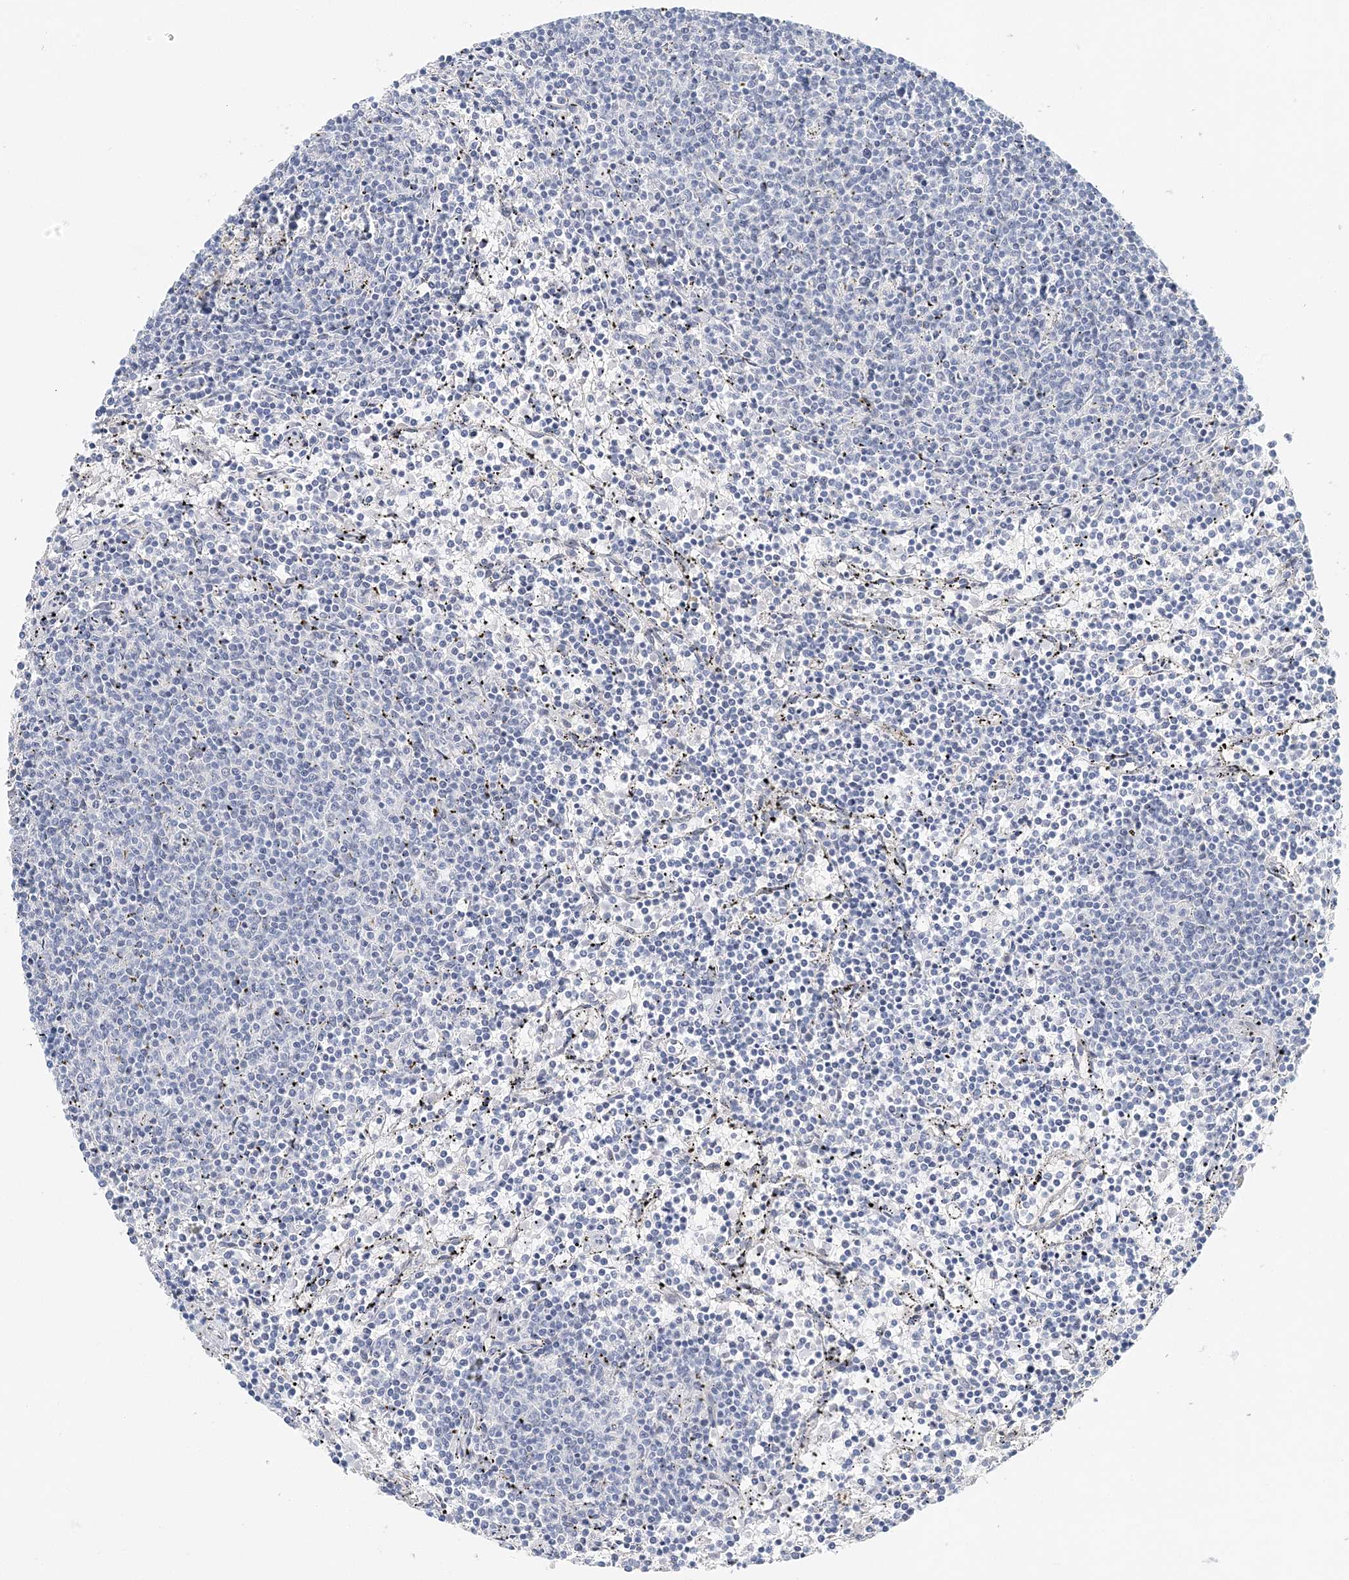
{"staining": {"intensity": "negative", "quantity": "none", "location": "none"}, "tissue": "lymphoma", "cell_type": "Tumor cells", "image_type": "cancer", "snomed": [{"axis": "morphology", "description": "Malignant lymphoma, non-Hodgkin's type, Low grade"}, {"axis": "topography", "description": "Spleen"}], "caption": "Human lymphoma stained for a protein using immunohistochemistry (IHC) reveals no positivity in tumor cells.", "gene": "VILL", "patient": {"sex": "female", "age": 50}}